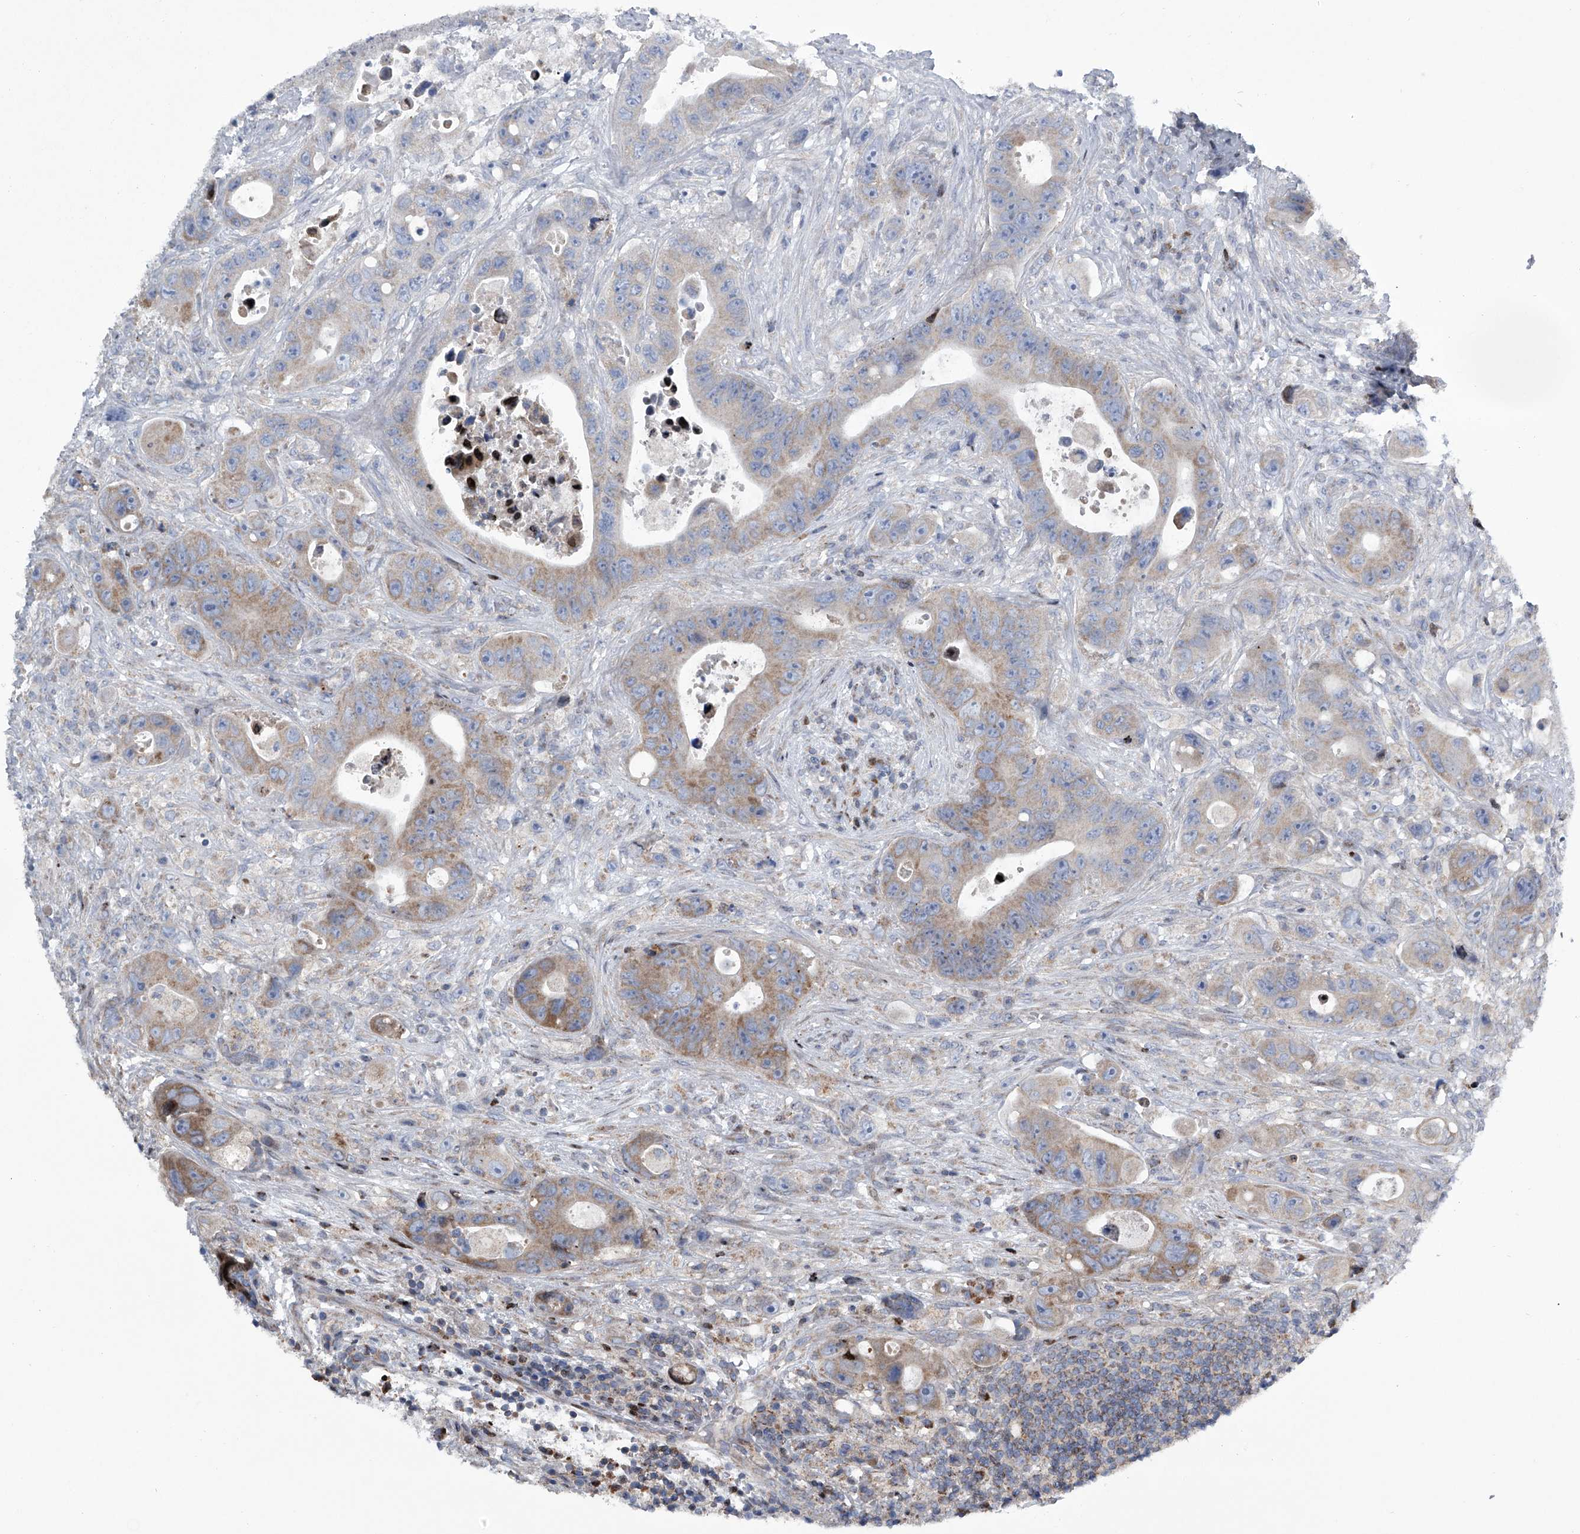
{"staining": {"intensity": "moderate", "quantity": "25%-75%", "location": "cytoplasmic/membranous"}, "tissue": "colorectal cancer", "cell_type": "Tumor cells", "image_type": "cancer", "snomed": [{"axis": "morphology", "description": "Adenocarcinoma, NOS"}, {"axis": "topography", "description": "Colon"}], "caption": "Human colorectal cancer stained with a protein marker shows moderate staining in tumor cells.", "gene": "STRADA", "patient": {"sex": "female", "age": 46}}